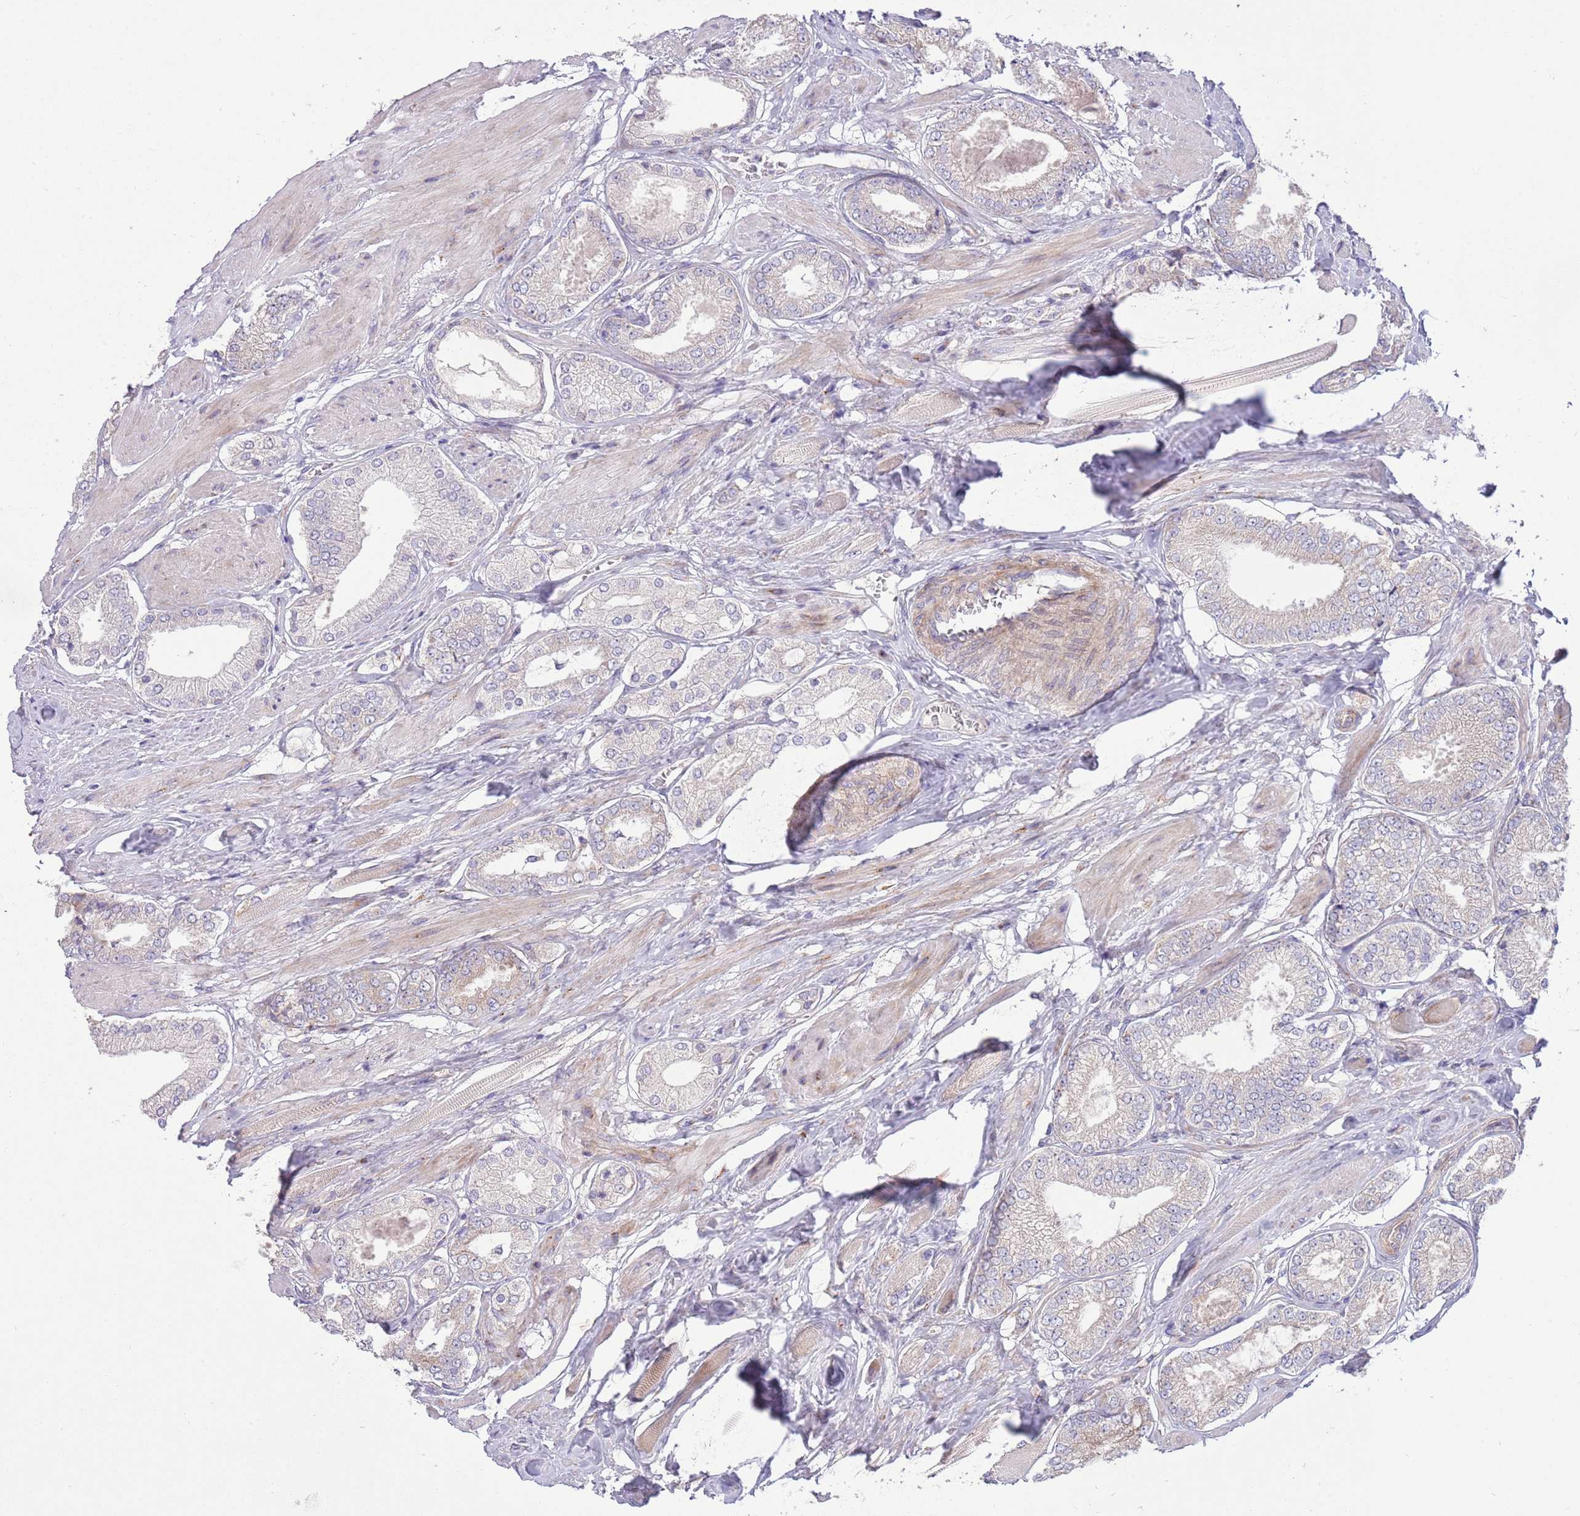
{"staining": {"intensity": "negative", "quantity": "none", "location": "none"}, "tissue": "prostate cancer", "cell_type": "Tumor cells", "image_type": "cancer", "snomed": [{"axis": "morphology", "description": "Adenocarcinoma, High grade"}, {"axis": "topography", "description": "Prostate and seminal vesicle, NOS"}], "caption": "This micrograph is of prostate high-grade adenocarcinoma stained with immunohistochemistry (IHC) to label a protein in brown with the nuclei are counter-stained blue. There is no staining in tumor cells.", "gene": "TOMM5", "patient": {"sex": "male", "age": 64}}